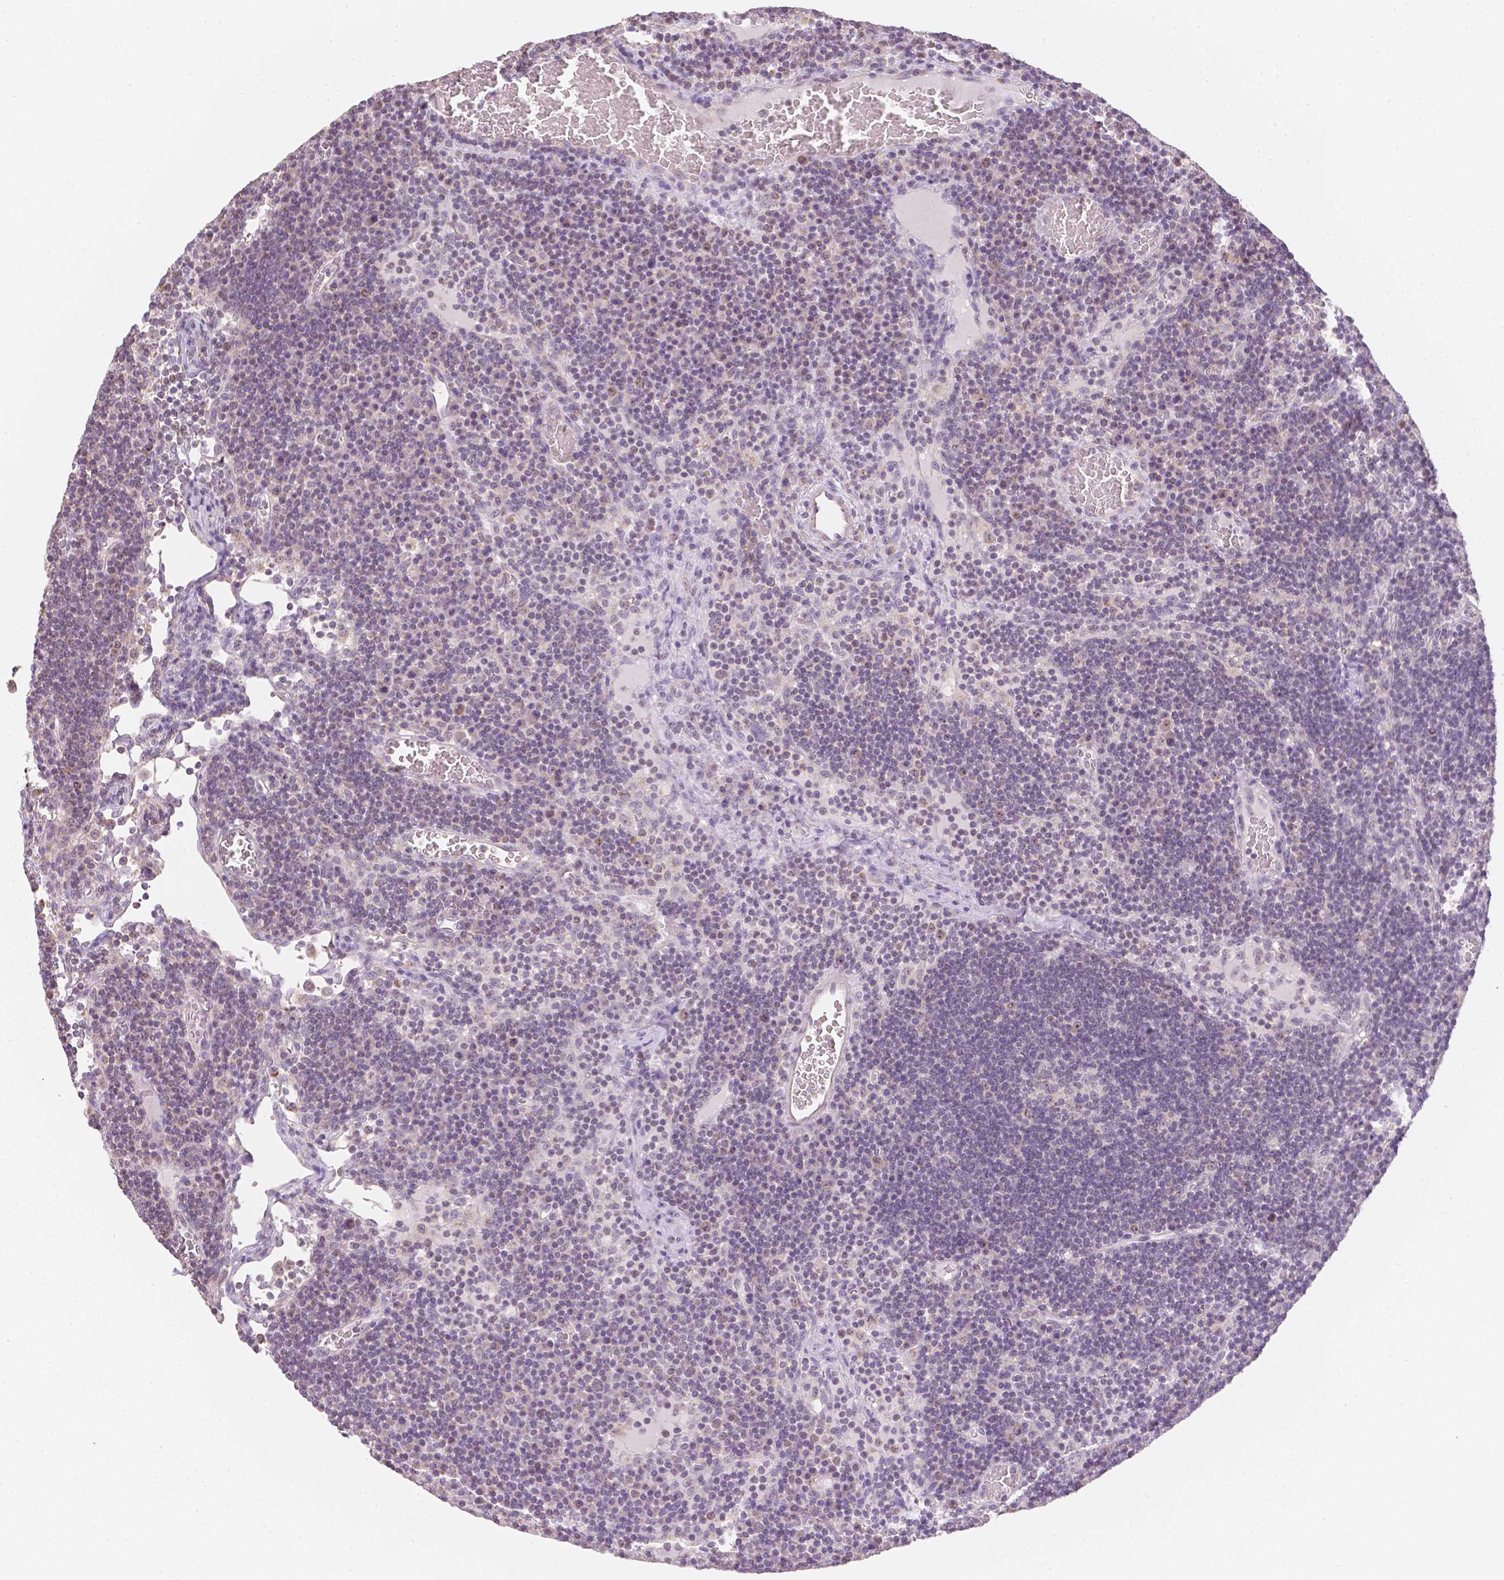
{"staining": {"intensity": "negative", "quantity": "none", "location": "none"}, "tissue": "lymph node", "cell_type": "Non-germinal center cells", "image_type": "normal", "snomed": [{"axis": "morphology", "description": "Normal tissue, NOS"}, {"axis": "topography", "description": "Lymph node"}], "caption": "Immunohistochemical staining of benign human lymph node shows no significant positivity in non-germinal center cells. The staining is performed using DAB (3,3'-diaminobenzidine) brown chromogen with nuclei counter-stained in using hematoxylin.", "gene": "NVL", "patient": {"sex": "male", "age": 67}}